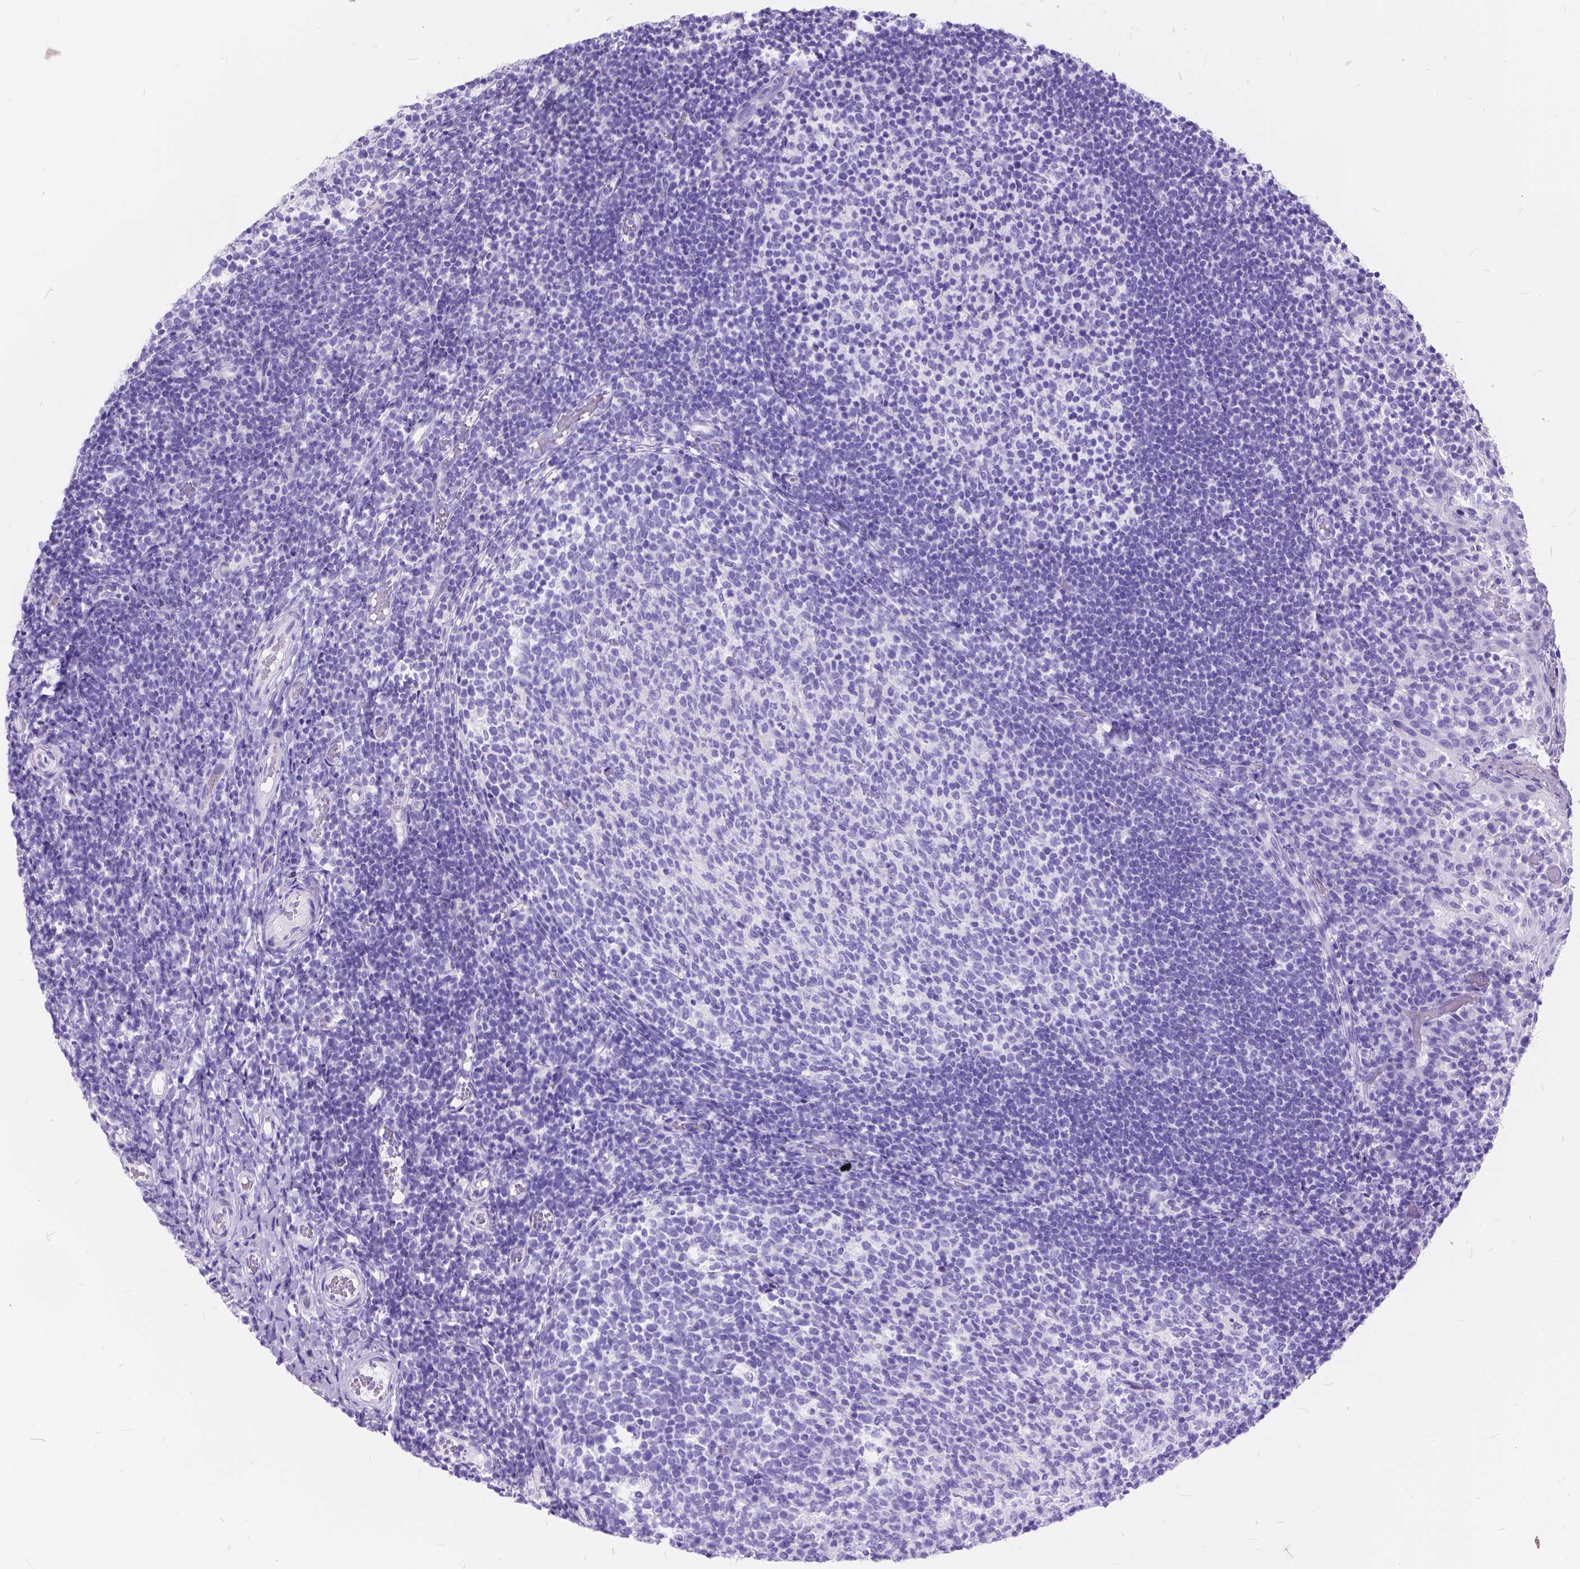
{"staining": {"intensity": "negative", "quantity": "none", "location": "none"}, "tissue": "tonsil", "cell_type": "Germinal center cells", "image_type": "normal", "snomed": [{"axis": "morphology", "description": "Normal tissue, NOS"}, {"axis": "topography", "description": "Tonsil"}], "caption": "This image is of benign tonsil stained with IHC to label a protein in brown with the nuclei are counter-stained blue. There is no staining in germinal center cells. (DAB immunohistochemistry (IHC) visualized using brightfield microscopy, high magnification).", "gene": "FOXL2", "patient": {"sex": "female", "age": 10}}